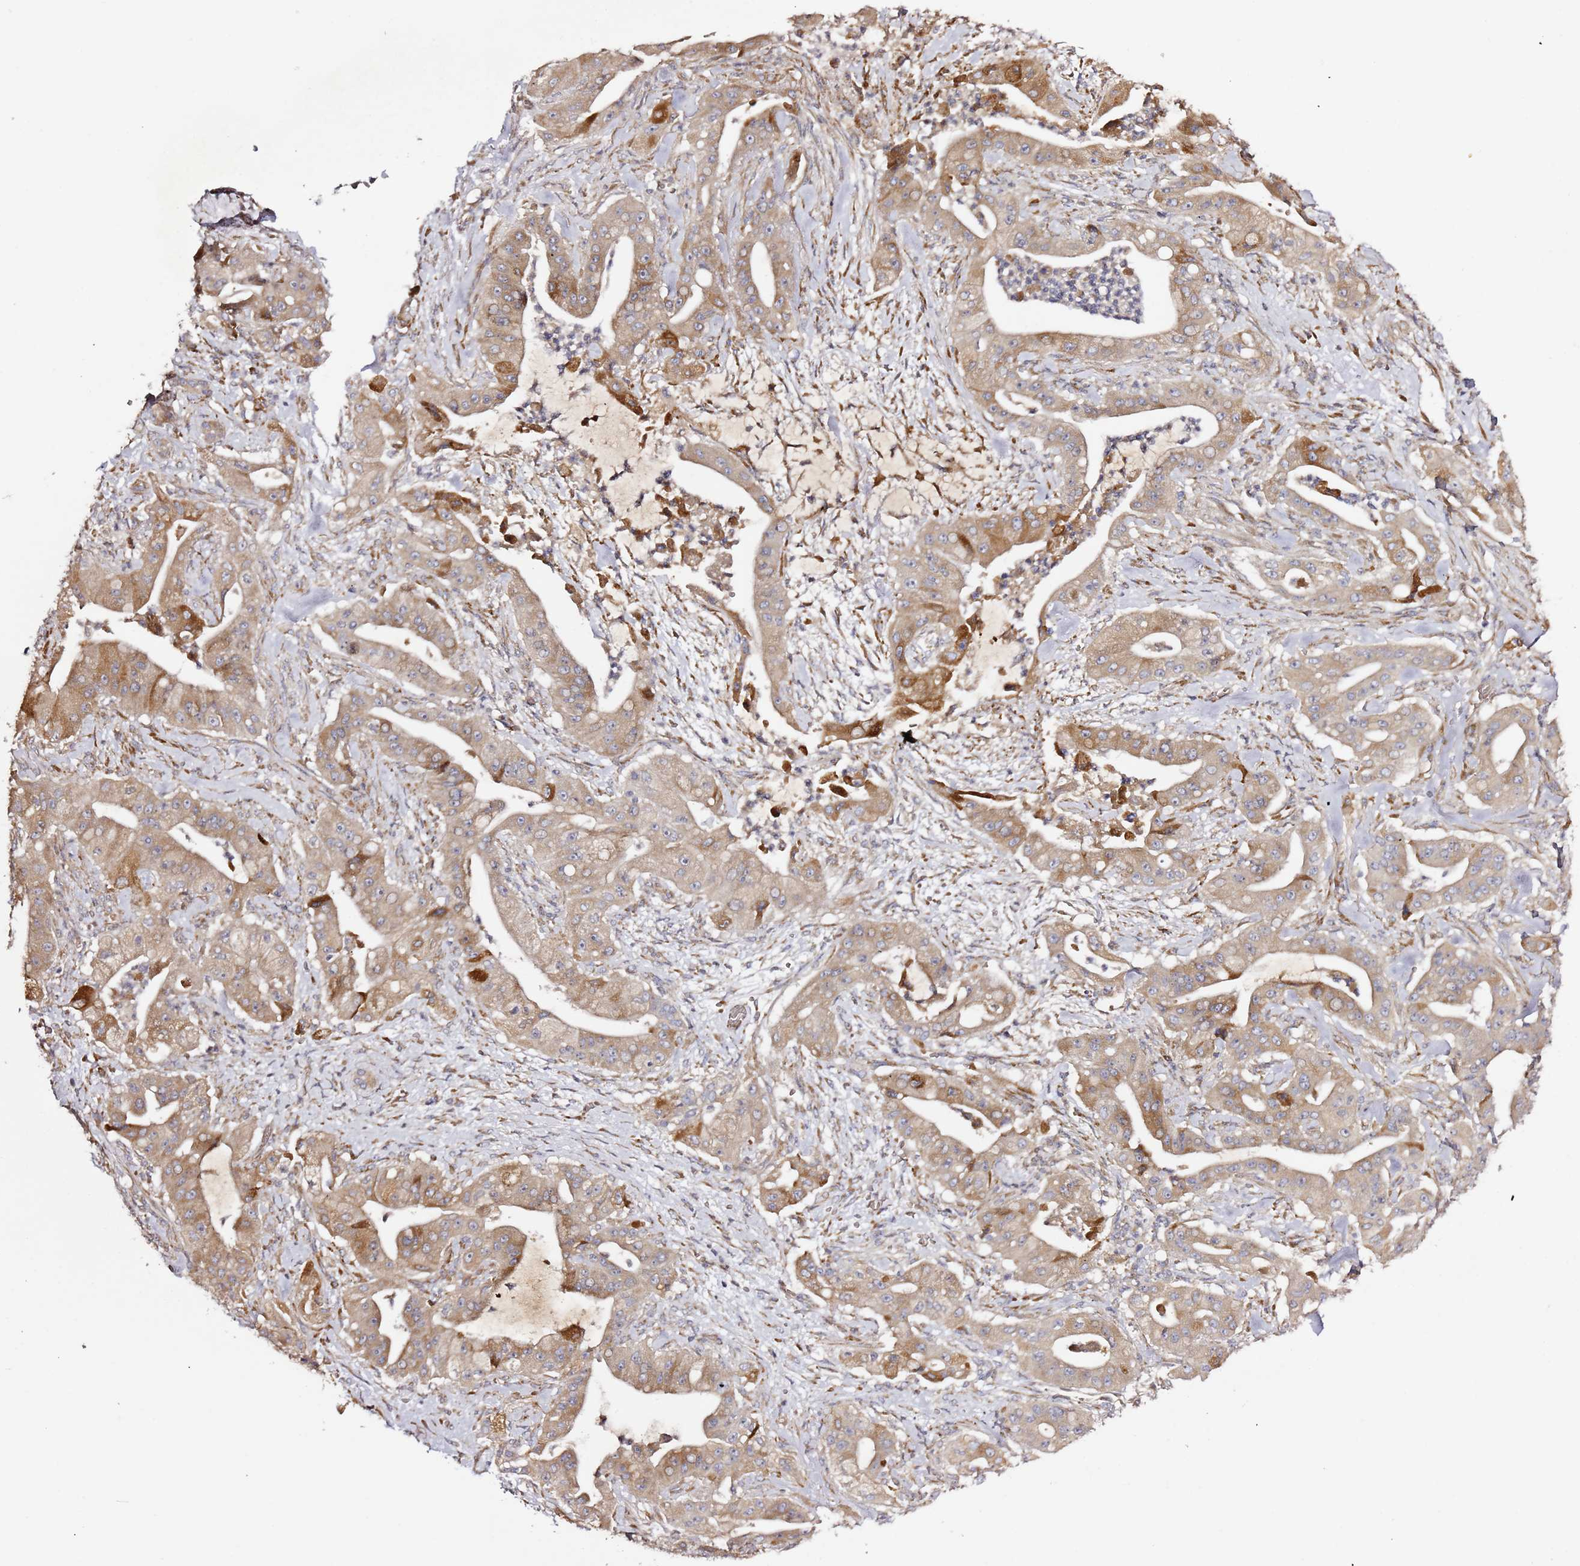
{"staining": {"intensity": "moderate", "quantity": "25%-75%", "location": "cytoplasmic/membranous"}, "tissue": "pancreatic cancer", "cell_type": "Tumor cells", "image_type": "cancer", "snomed": [{"axis": "morphology", "description": "Adenocarcinoma, NOS"}, {"axis": "topography", "description": "Pancreas"}], "caption": "Protein expression by immunohistochemistry shows moderate cytoplasmic/membranous positivity in approximately 25%-75% of tumor cells in pancreatic cancer (adenocarcinoma).", "gene": "HSD17B7", "patient": {"sex": "male", "age": 57}}